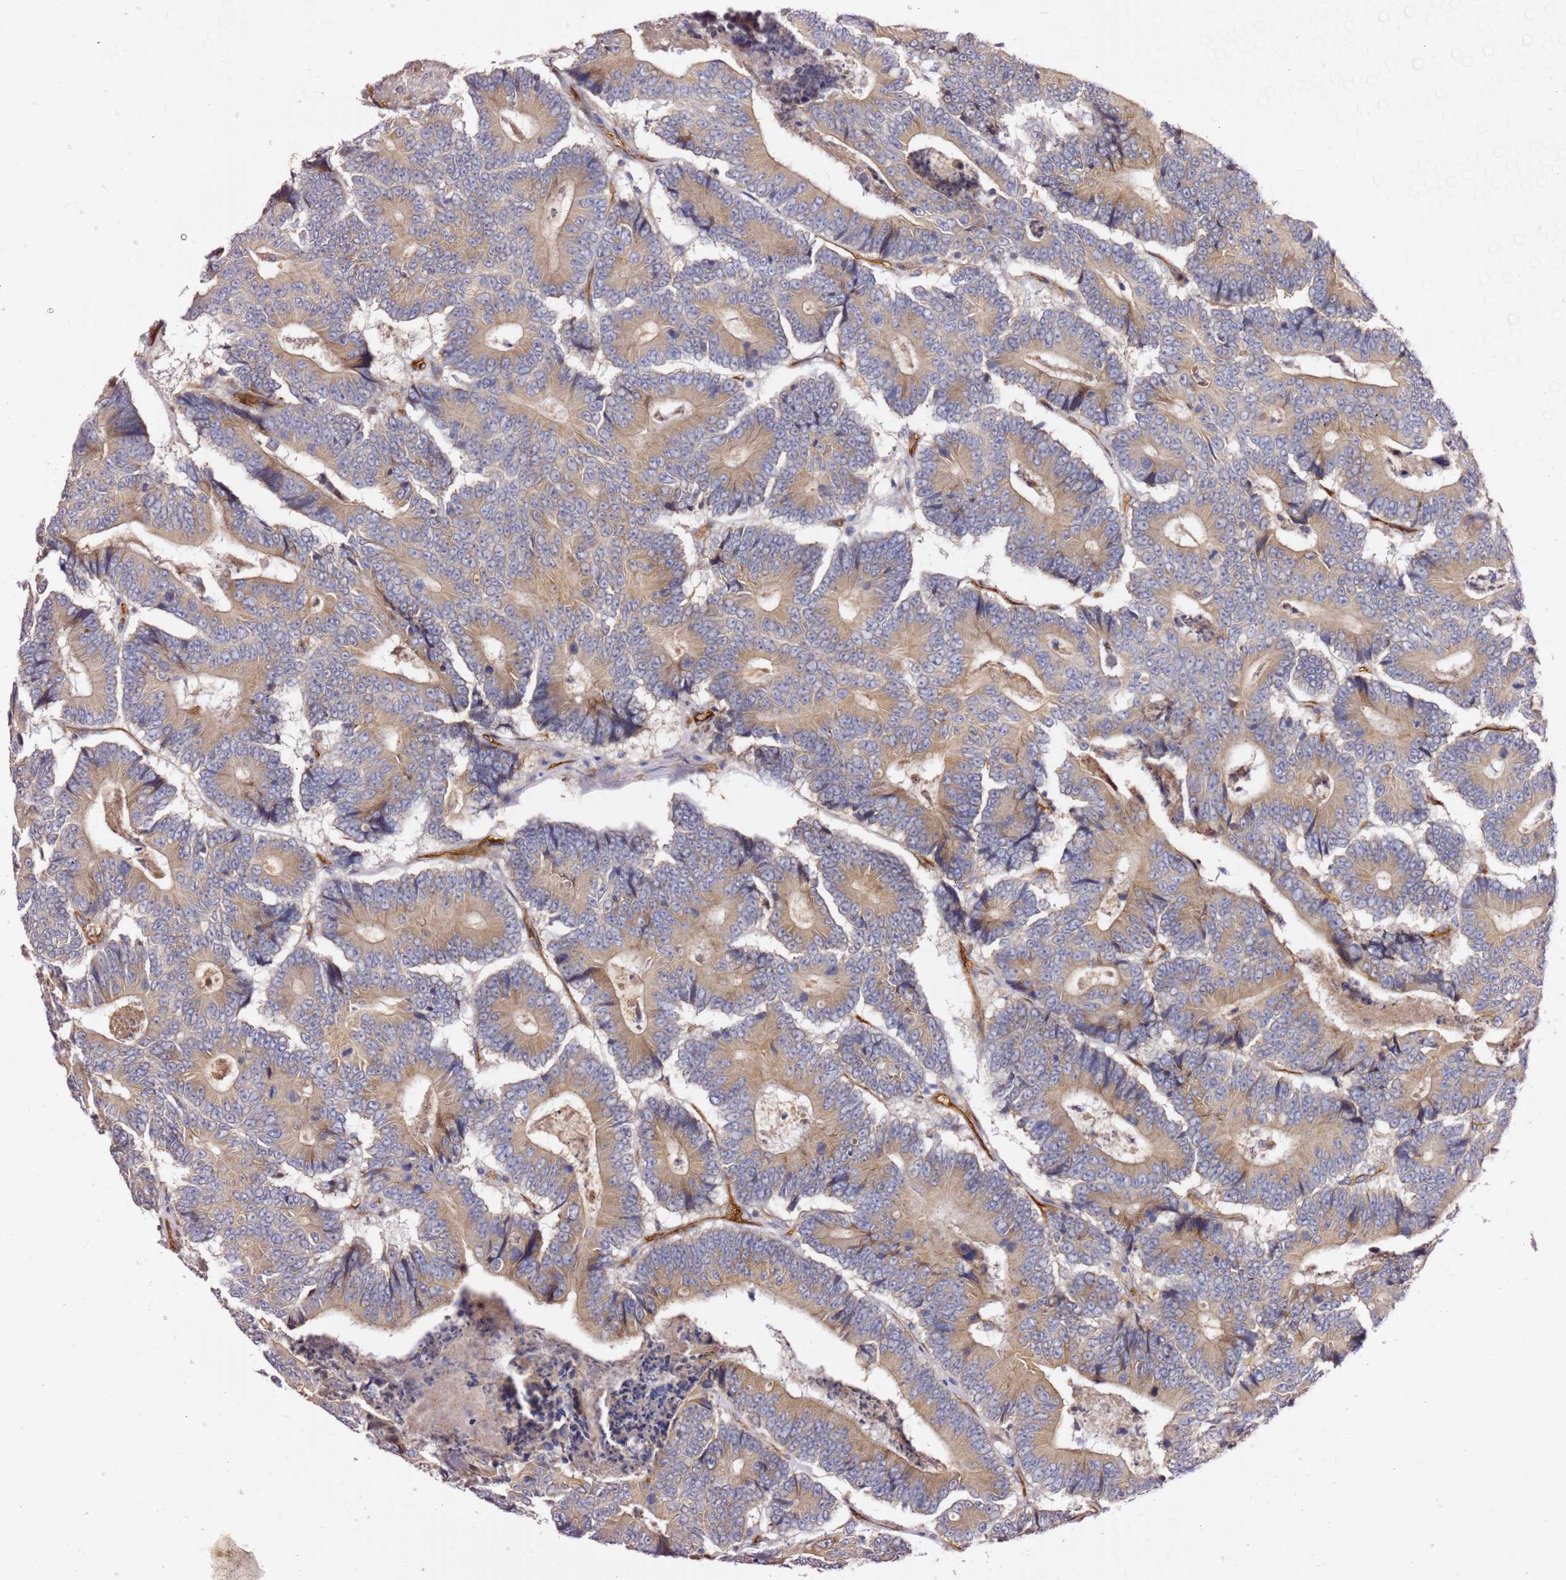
{"staining": {"intensity": "weak", "quantity": ">75%", "location": "cytoplasmic/membranous"}, "tissue": "colorectal cancer", "cell_type": "Tumor cells", "image_type": "cancer", "snomed": [{"axis": "morphology", "description": "Adenocarcinoma, NOS"}, {"axis": "topography", "description": "Colon"}], "caption": "Immunohistochemistry (DAB) staining of human colorectal cancer (adenocarcinoma) exhibits weak cytoplasmic/membranous protein staining in approximately >75% of tumor cells.", "gene": "KIF7", "patient": {"sex": "male", "age": 83}}